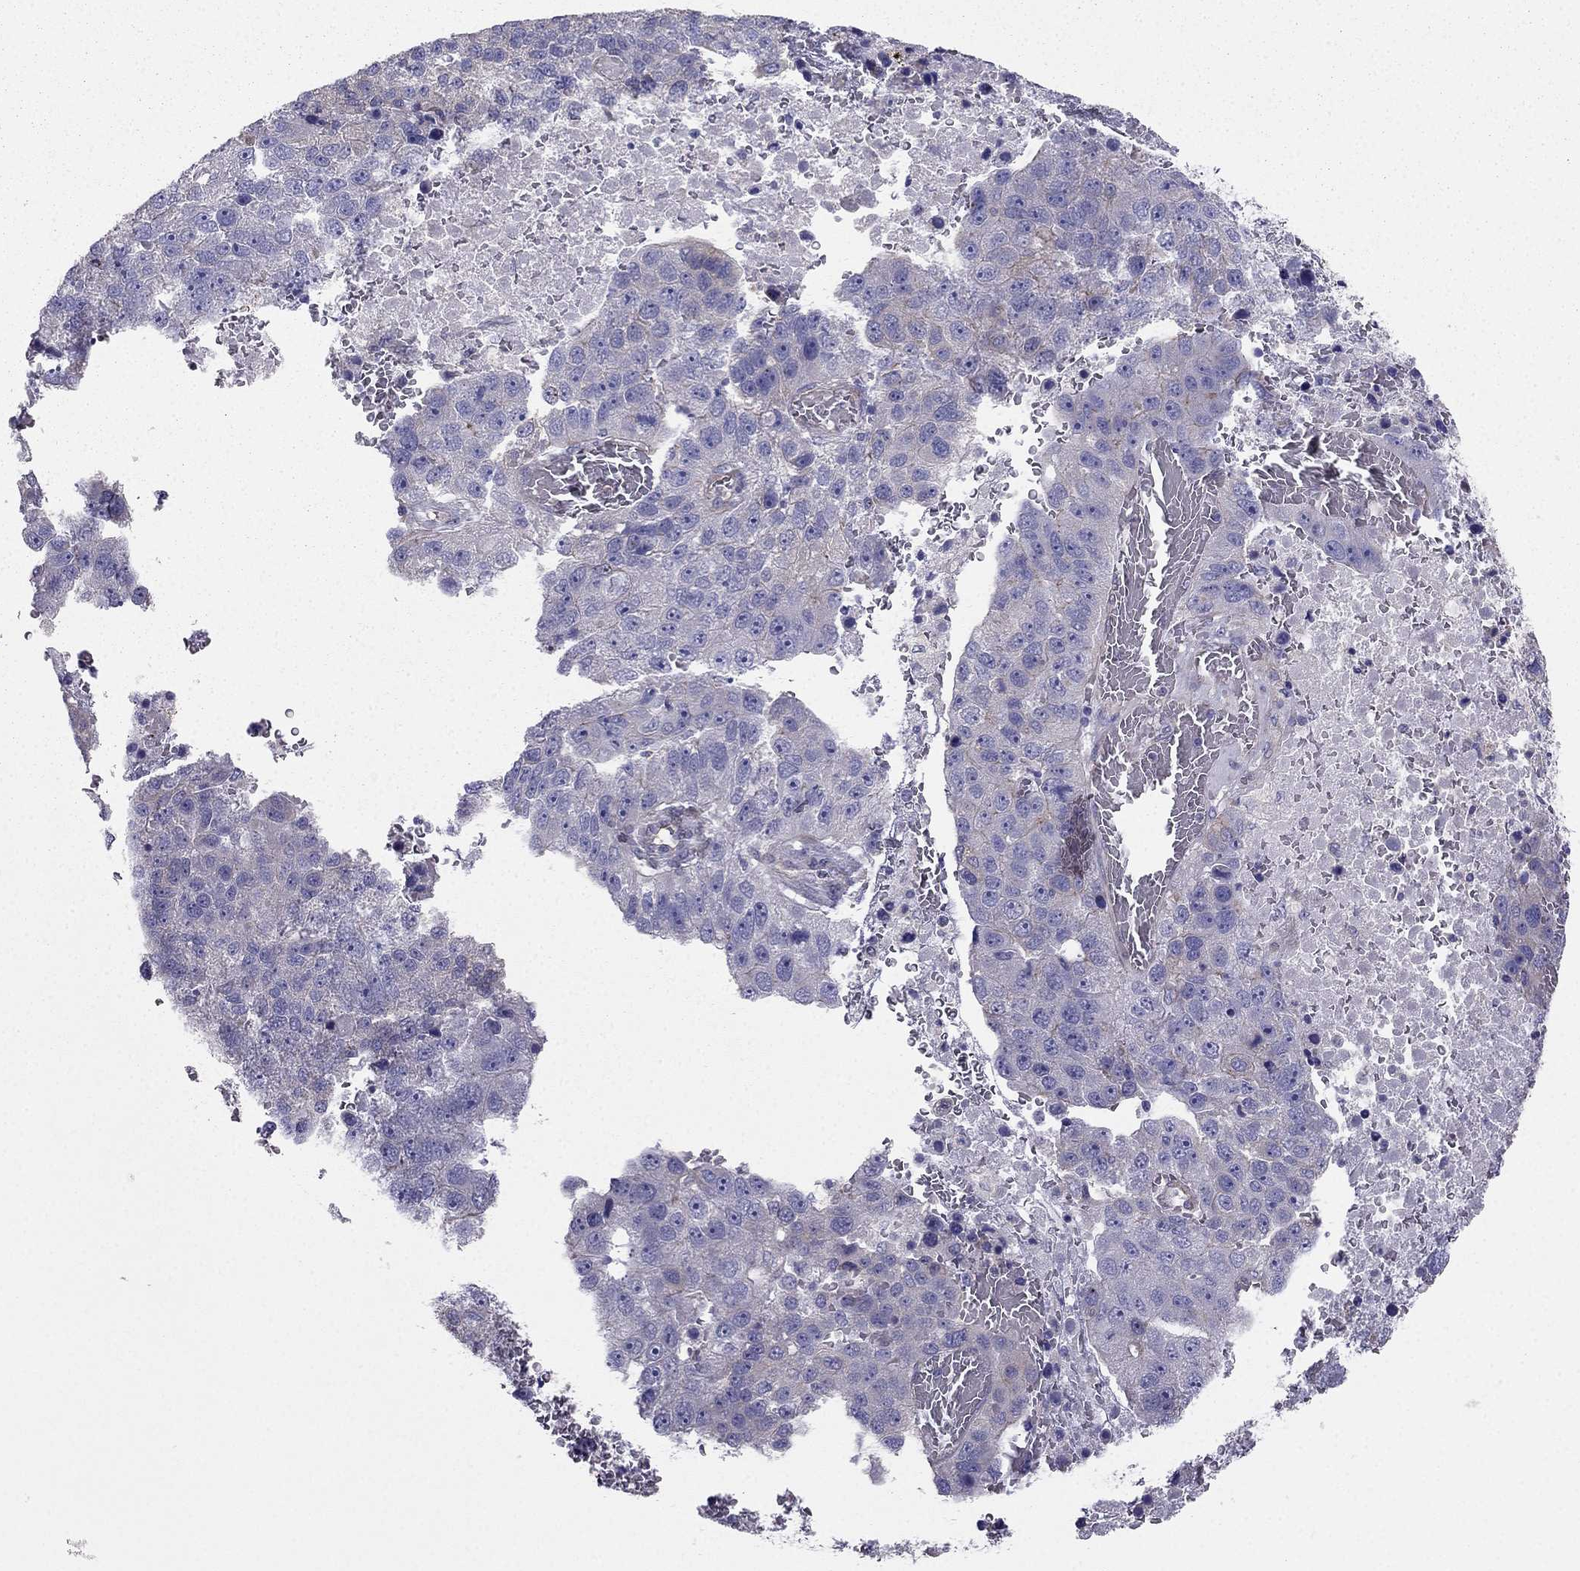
{"staining": {"intensity": "moderate", "quantity": "<25%", "location": "cytoplasmic/membranous"}, "tissue": "pancreatic cancer", "cell_type": "Tumor cells", "image_type": "cancer", "snomed": [{"axis": "morphology", "description": "Adenocarcinoma, NOS"}, {"axis": "topography", "description": "Pancreas"}], "caption": "High-magnification brightfield microscopy of pancreatic adenocarcinoma stained with DAB (3,3'-diaminobenzidine) (brown) and counterstained with hematoxylin (blue). tumor cells exhibit moderate cytoplasmic/membranous positivity is present in approximately<25% of cells.", "gene": "ENOX1", "patient": {"sex": "female", "age": 61}}